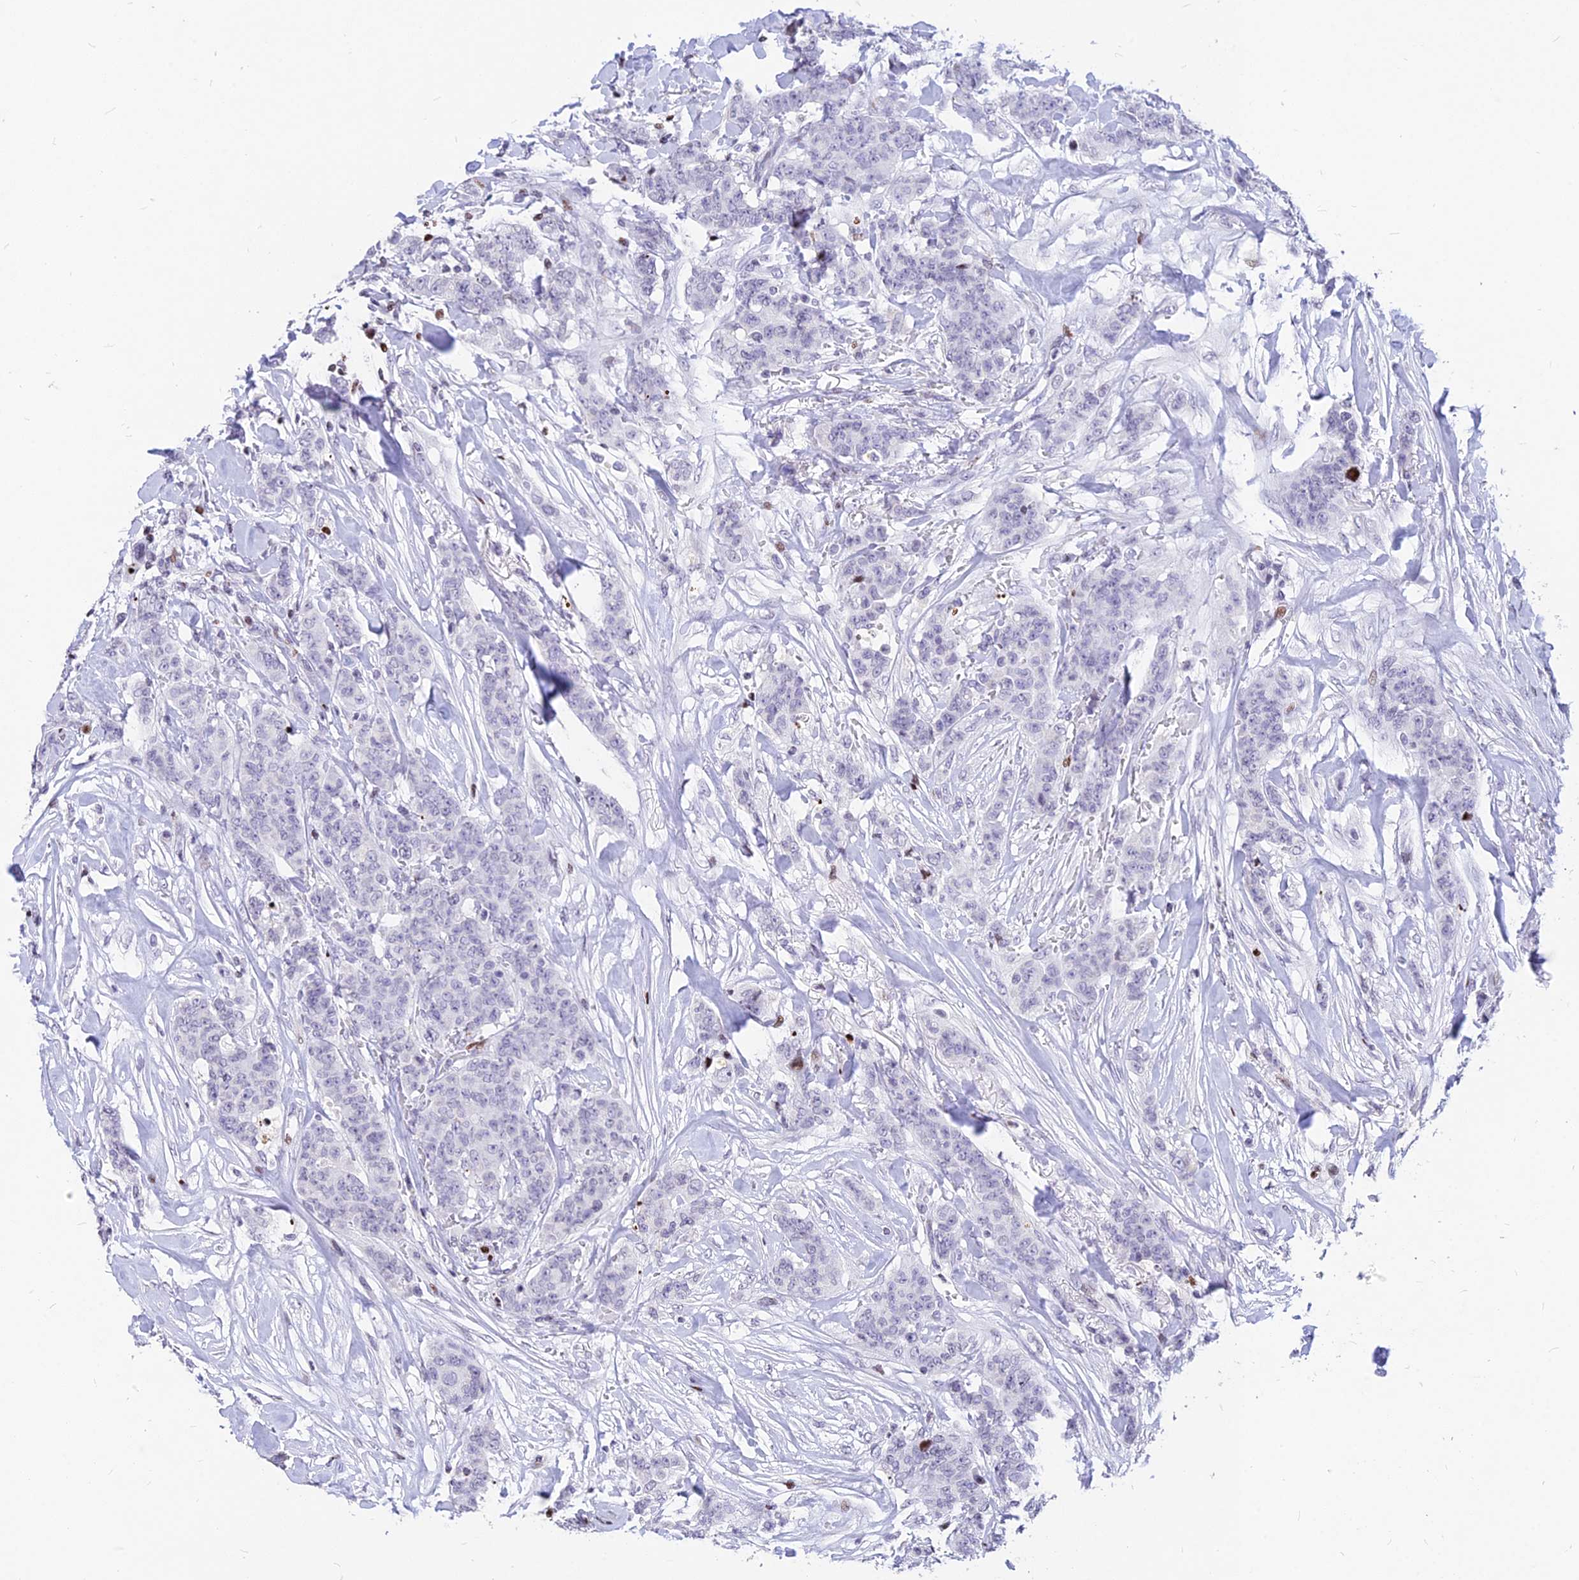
{"staining": {"intensity": "negative", "quantity": "none", "location": "none"}, "tissue": "breast cancer", "cell_type": "Tumor cells", "image_type": "cancer", "snomed": [{"axis": "morphology", "description": "Duct carcinoma"}, {"axis": "topography", "description": "Breast"}], "caption": "IHC photomicrograph of neoplastic tissue: breast infiltrating ductal carcinoma stained with DAB (3,3'-diaminobenzidine) exhibits no significant protein expression in tumor cells.", "gene": "PRPS1", "patient": {"sex": "female", "age": 40}}